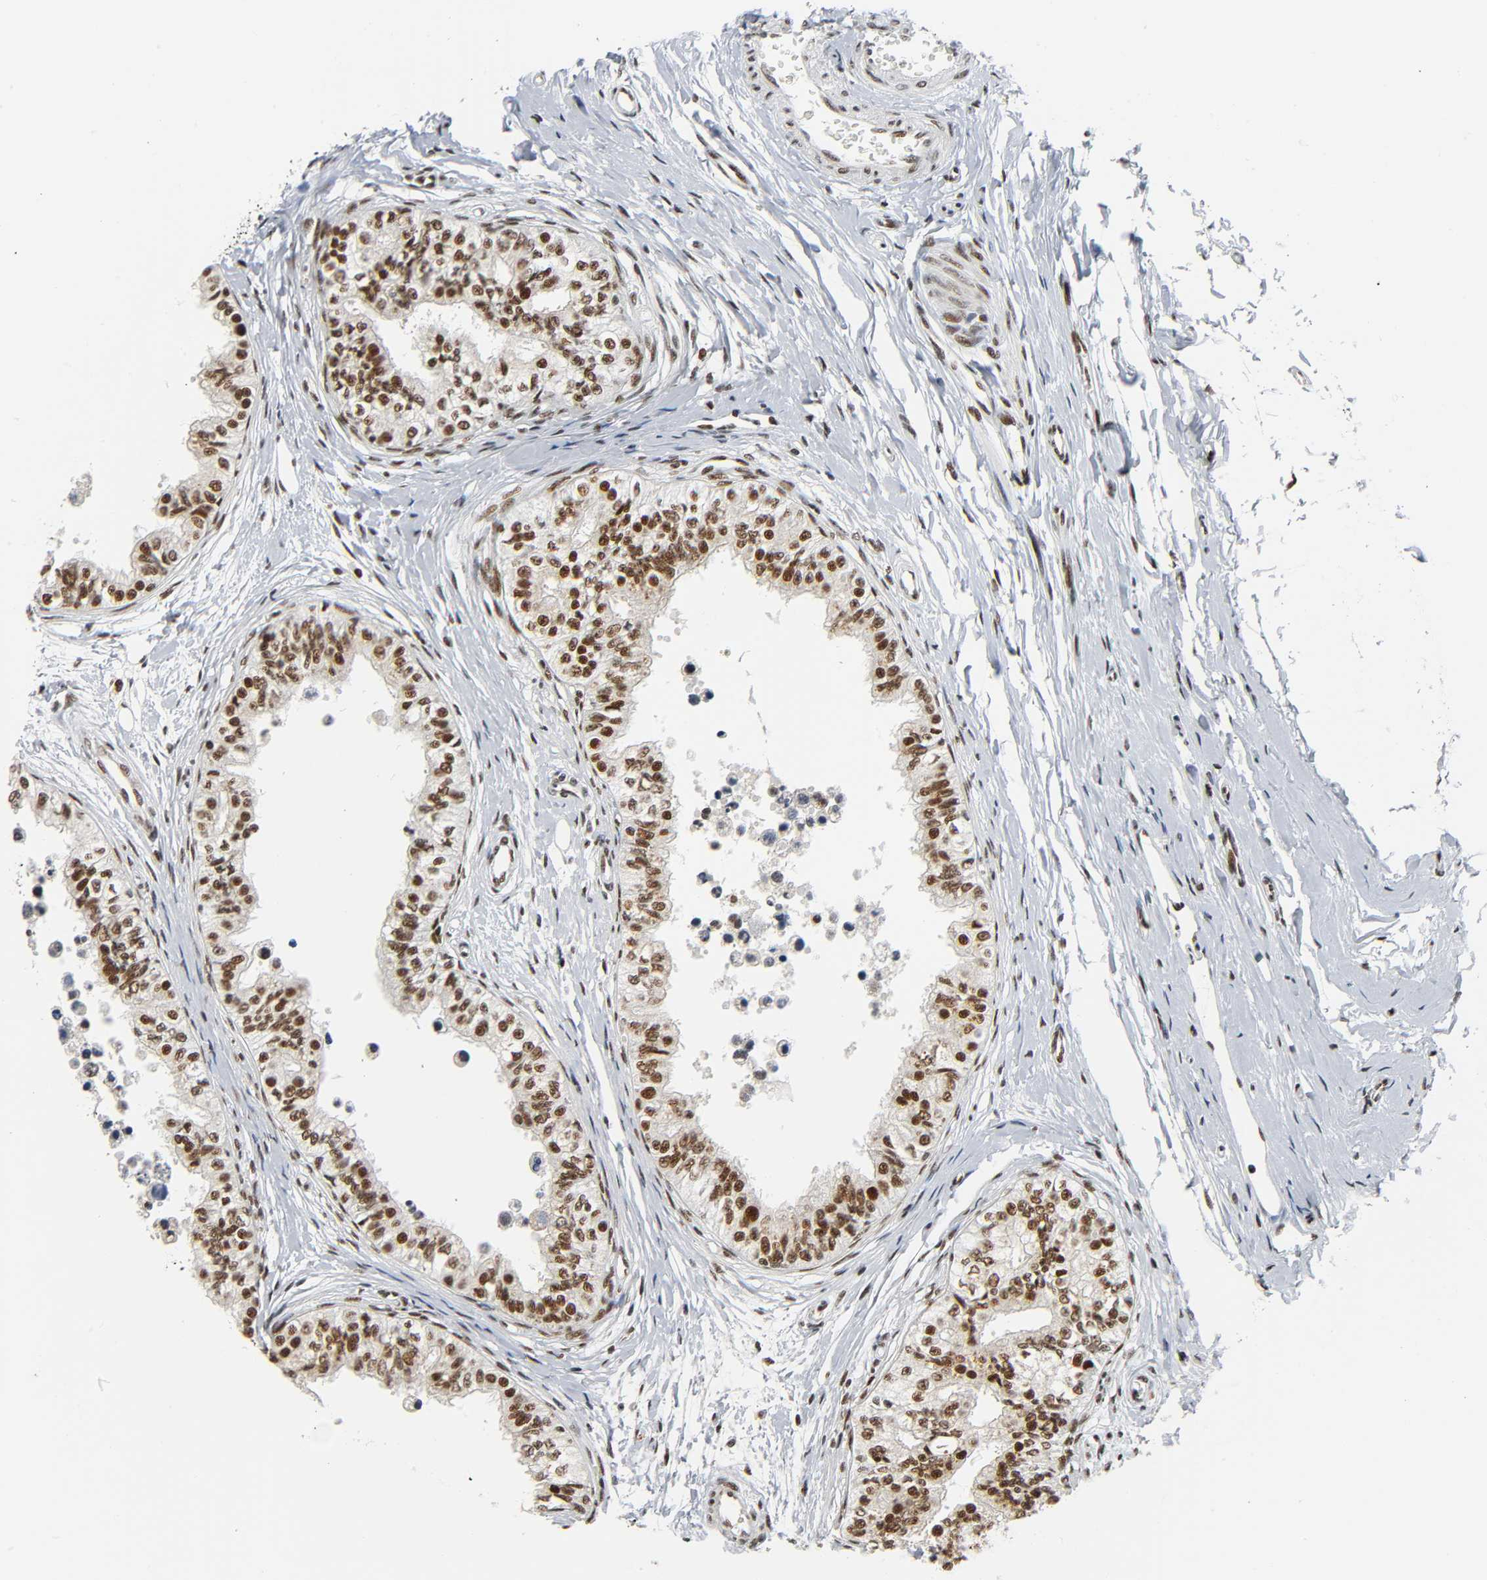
{"staining": {"intensity": "strong", "quantity": ">75%", "location": "nuclear"}, "tissue": "epididymis", "cell_type": "Glandular cells", "image_type": "normal", "snomed": [{"axis": "morphology", "description": "Normal tissue, NOS"}, {"axis": "morphology", "description": "Adenocarcinoma, metastatic, NOS"}, {"axis": "topography", "description": "Testis"}, {"axis": "topography", "description": "Epididymis"}], "caption": "IHC image of benign epididymis: epididymis stained using immunohistochemistry (IHC) demonstrates high levels of strong protein expression localized specifically in the nuclear of glandular cells, appearing as a nuclear brown color.", "gene": "CDK9", "patient": {"sex": "male", "age": 26}}